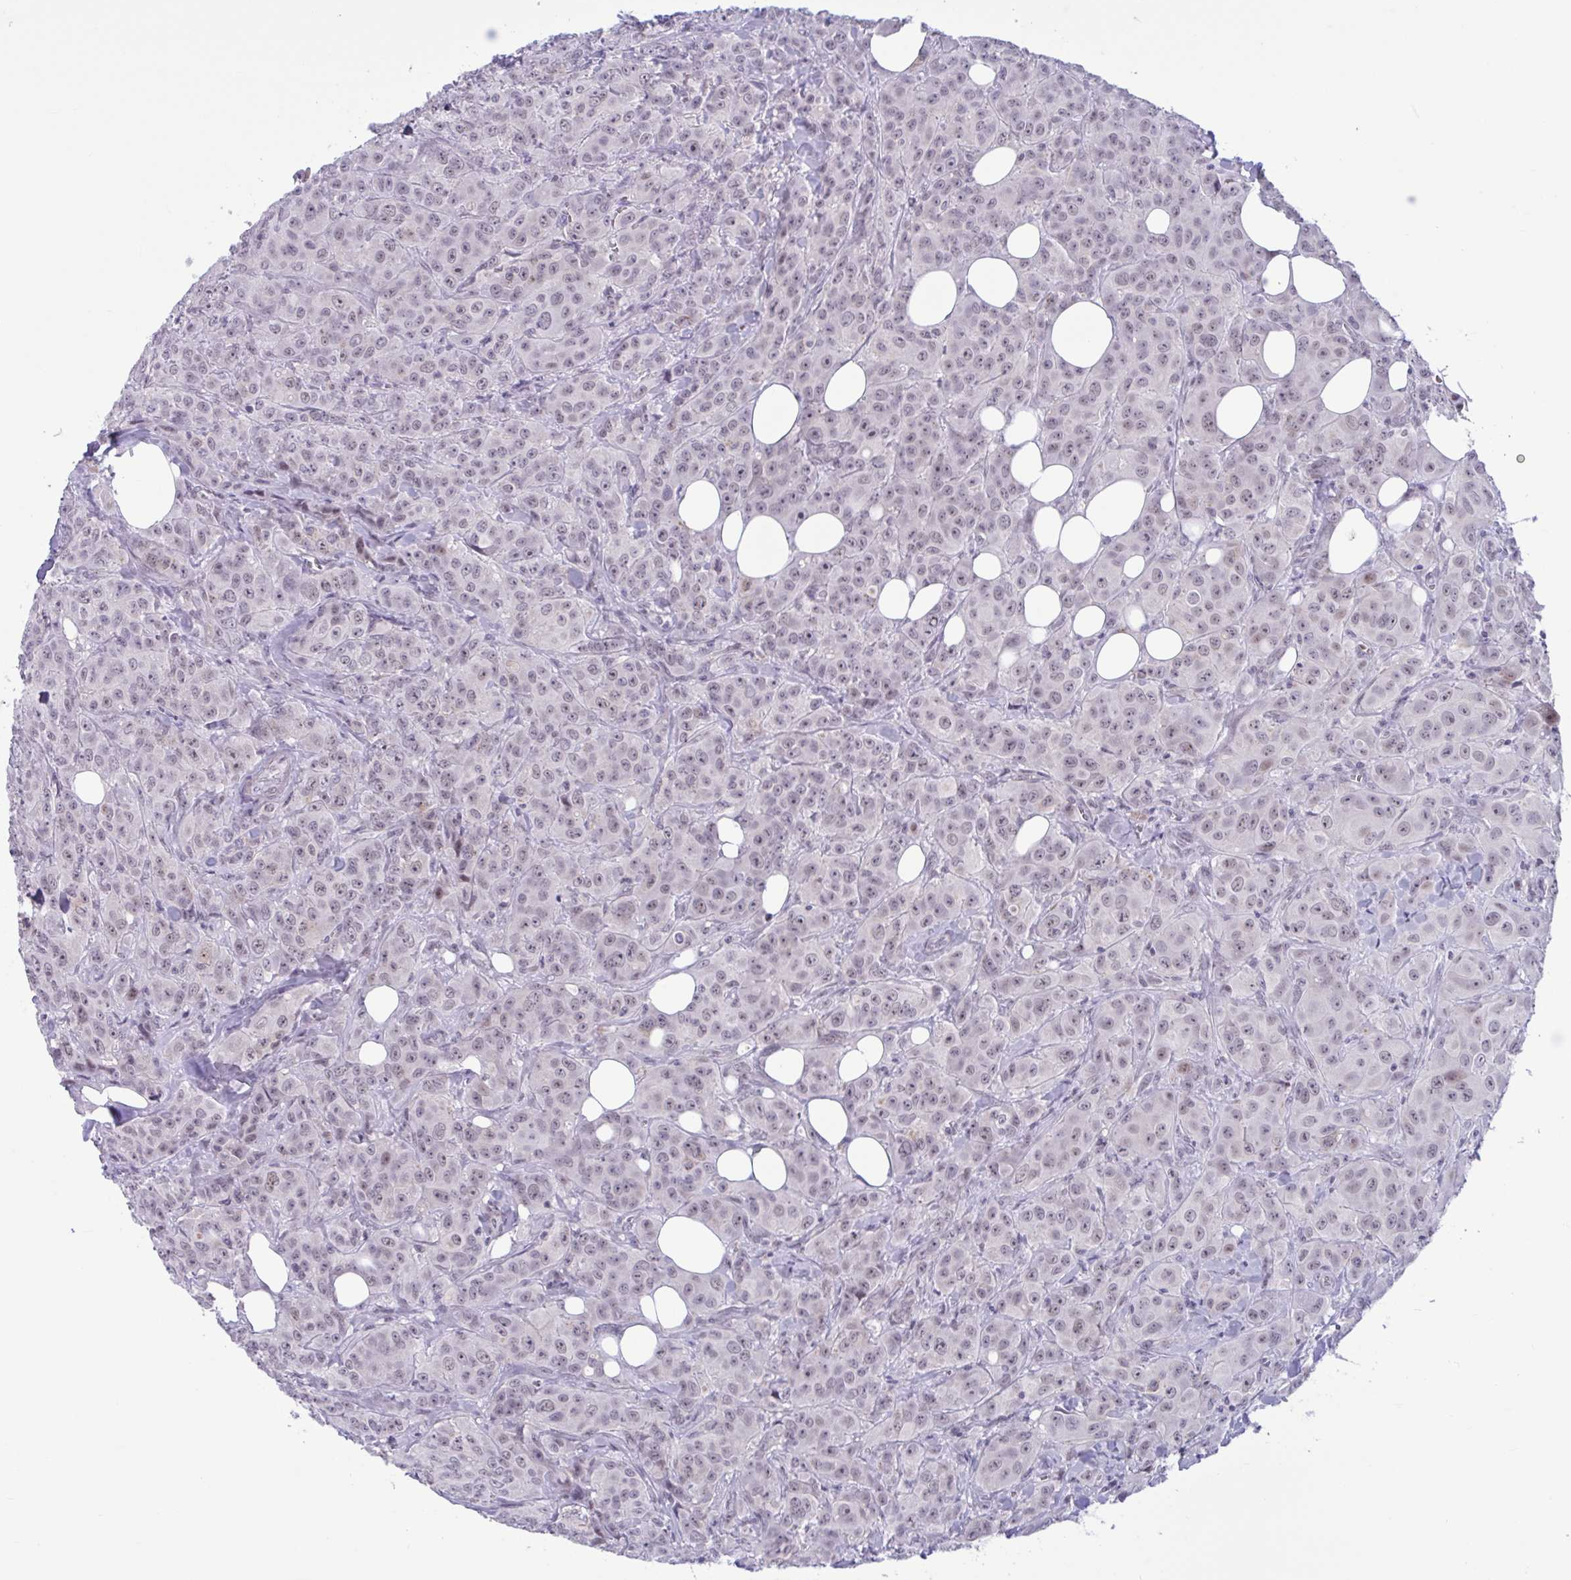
{"staining": {"intensity": "weak", "quantity": "<25%", "location": "nuclear"}, "tissue": "breast cancer", "cell_type": "Tumor cells", "image_type": "cancer", "snomed": [{"axis": "morphology", "description": "Normal tissue, NOS"}, {"axis": "morphology", "description": "Duct carcinoma"}, {"axis": "topography", "description": "Breast"}], "caption": "Image shows no significant protein positivity in tumor cells of intraductal carcinoma (breast).", "gene": "CNGB3", "patient": {"sex": "female", "age": 43}}